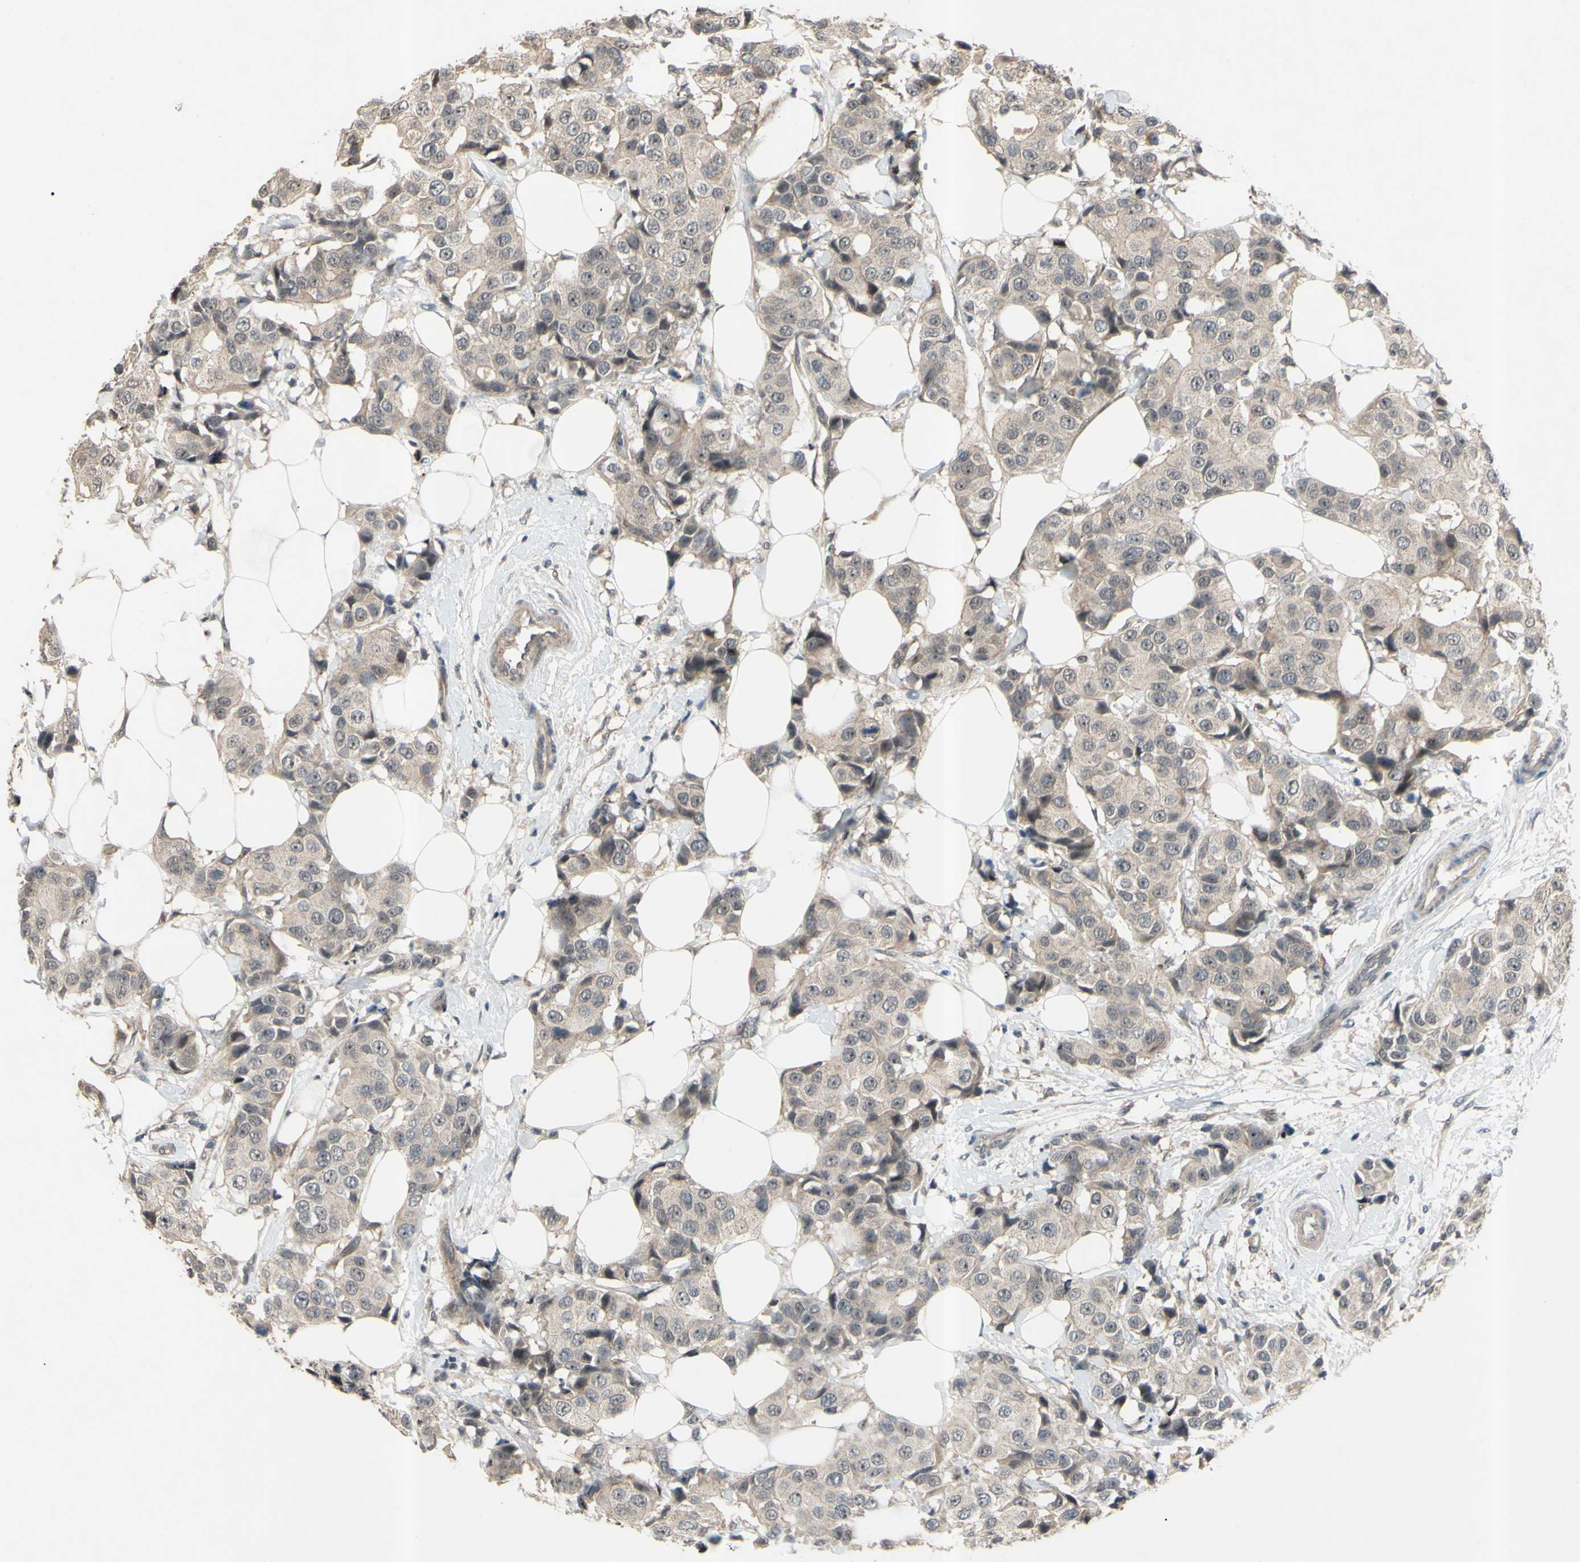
{"staining": {"intensity": "weak", "quantity": ">75%", "location": "cytoplasmic/membranous"}, "tissue": "breast cancer", "cell_type": "Tumor cells", "image_type": "cancer", "snomed": [{"axis": "morphology", "description": "Normal tissue, NOS"}, {"axis": "morphology", "description": "Duct carcinoma"}, {"axis": "topography", "description": "Breast"}], "caption": "High-magnification brightfield microscopy of breast cancer stained with DAB (3,3'-diaminobenzidine) (brown) and counterstained with hematoxylin (blue). tumor cells exhibit weak cytoplasmic/membranous positivity is seen in about>75% of cells.", "gene": "ALK", "patient": {"sex": "female", "age": 39}}